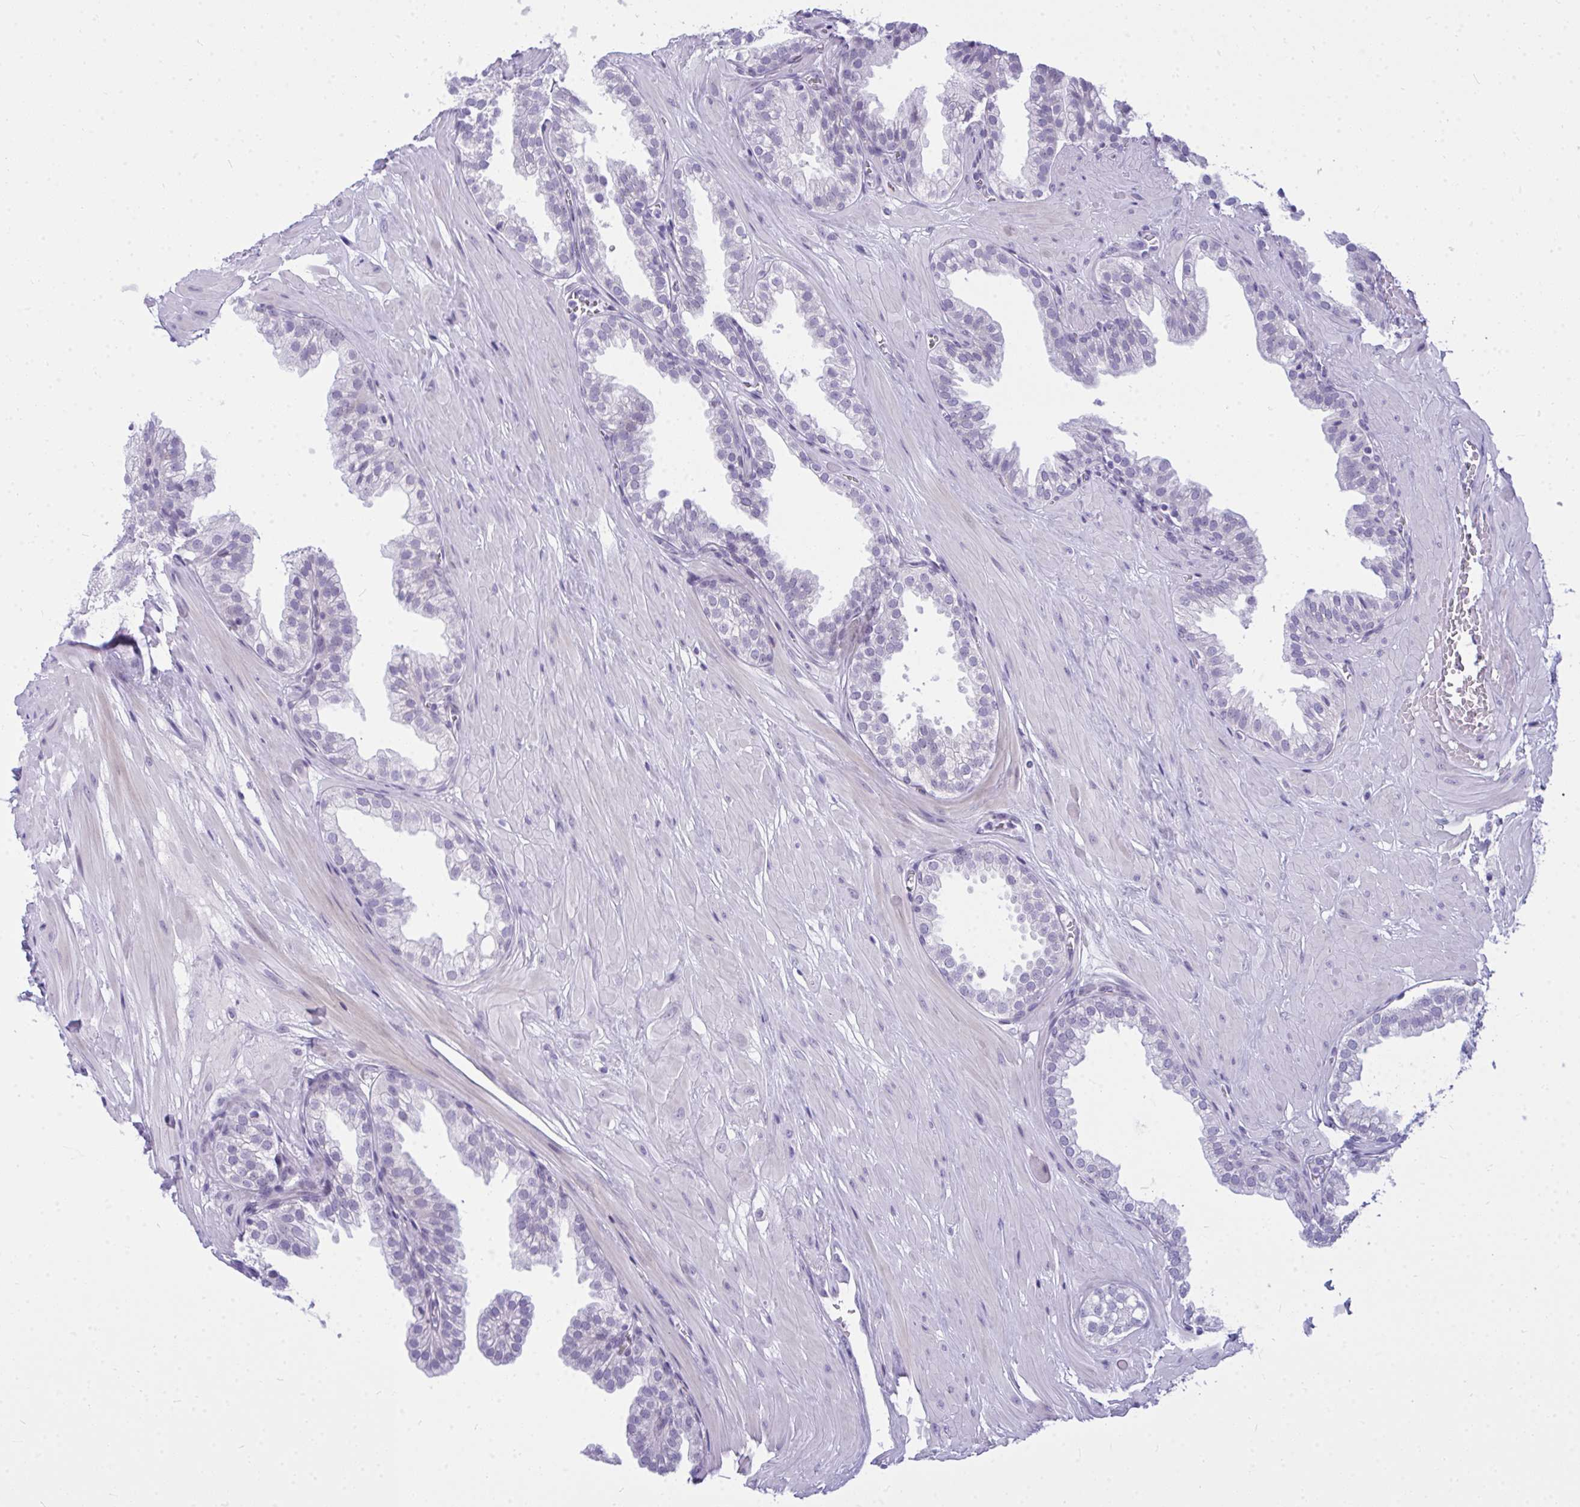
{"staining": {"intensity": "negative", "quantity": "none", "location": "none"}, "tissue": "prostate", "cell_type": "Glandular cells", "image_type": "normal", "snomed": [{"axis": "morphology", "description": "Normal tissue, NOS"}, {"axis": "topography", "description": "Prostate"}, {"axis": "topography", "description": "Peripheral nerve tissue"}], "caption": "Immunohistochemistry (IHC) photomicrograph of unremarkable prostate: human prostate stained with DAB demonstrates no significant protein staining in glandular cells.", "gene": "ZSCAN25", "patient": {"sex": "male", "age": 55}}